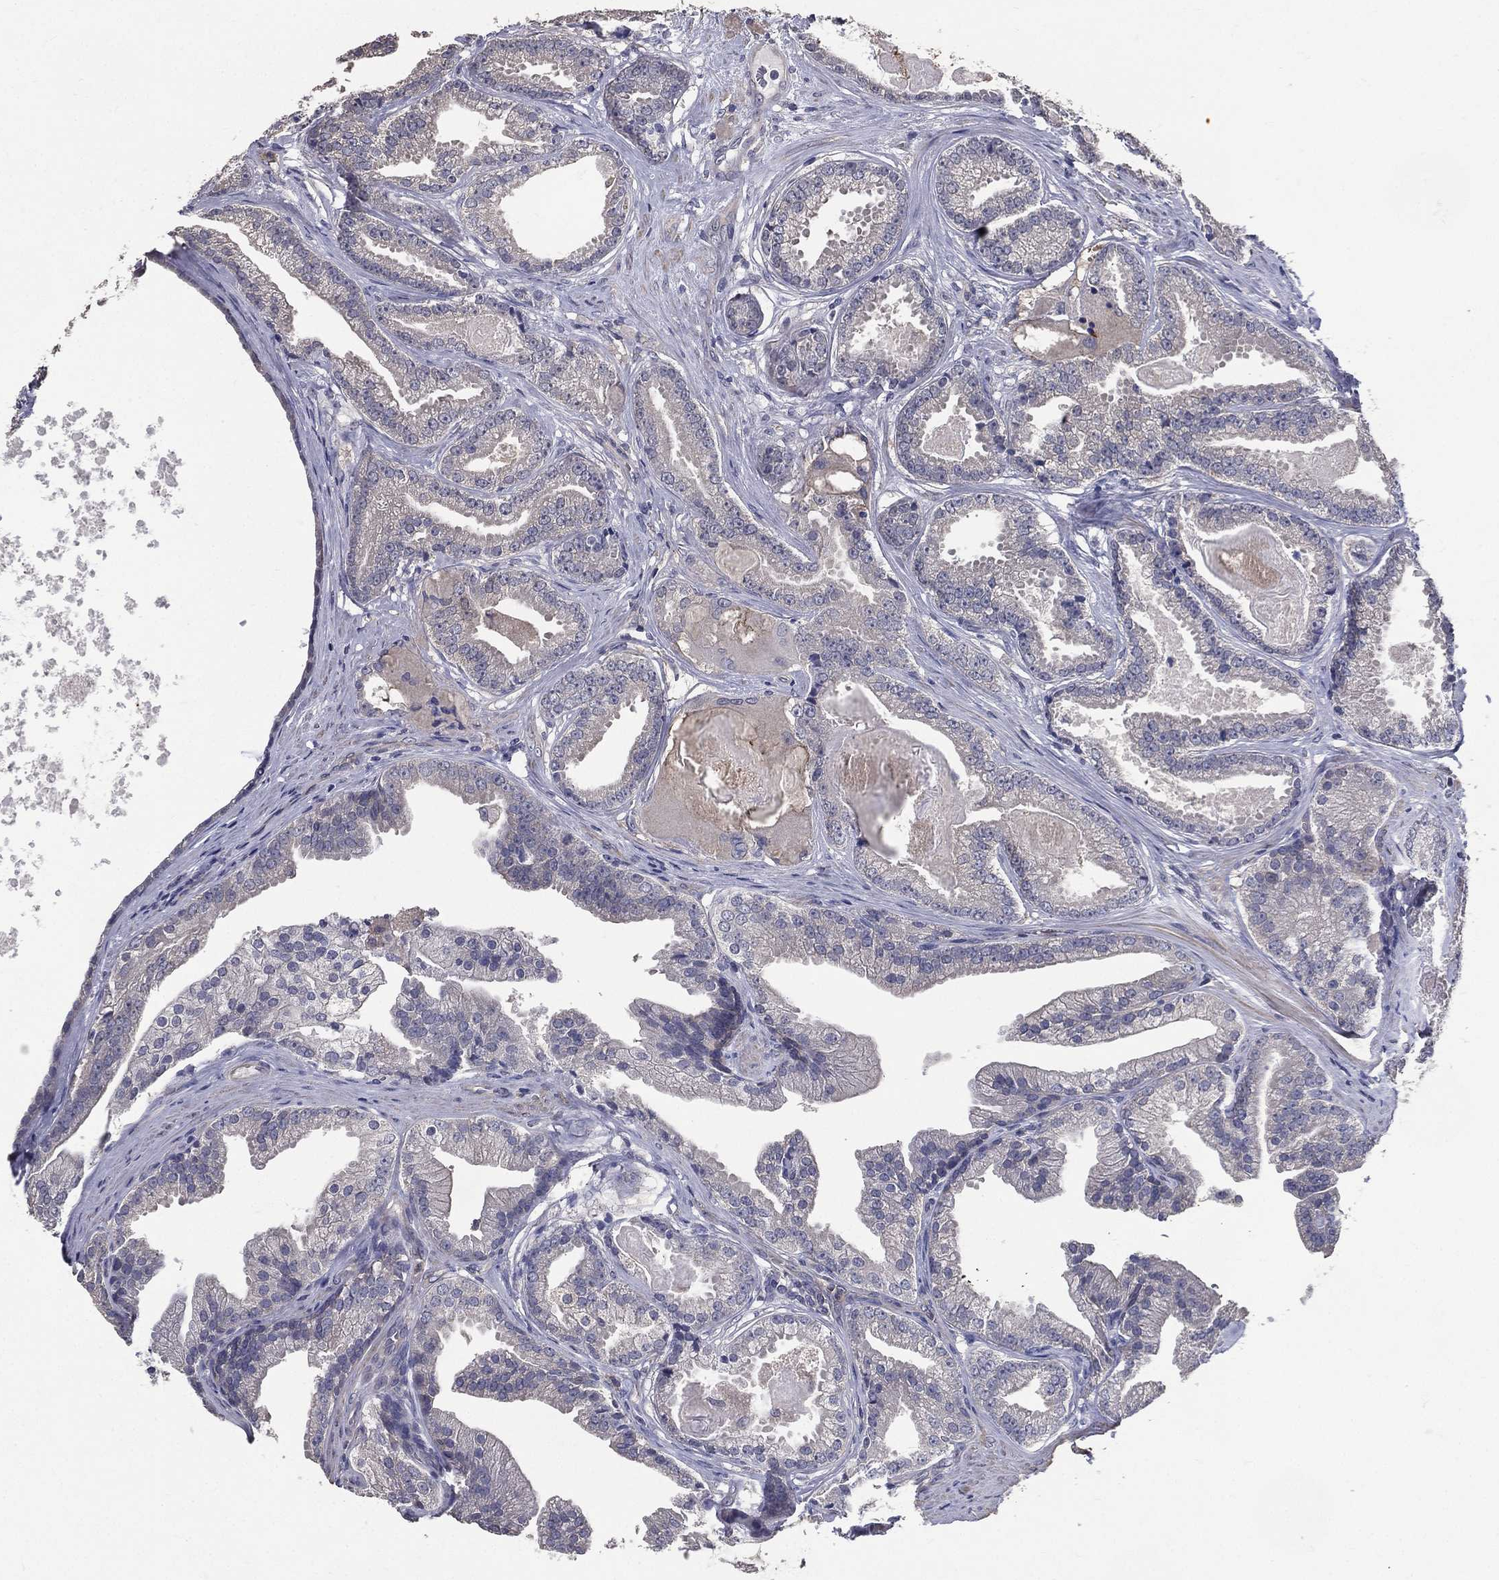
{"staining": {"intensity": "negative", "quantity": "none", "location": "none"}, "tissue": "prostate cancer", "cell_type": "Tumor cells", "image_type": "cancer", "snomed": [{"axis": "morphology", "description": "Adenocarcinoma, NOS"}, {"axis": "morphology", "description": "Adenocarcinoma, High grade"}, {"axis": "topography", "description": "Prostate"}], "caption": "High magnification brightfield microscopy of prostate adenocarcinoma stained with DAB (3,3'-diaminobenzidine) (brown) and counterstained with hematoxylin (blue): tumor cells show no significant positivity. (DAB (3,3'-diaminobenzidine) IHC with hematoxylin counter stain).", "gene": "SERPINB2", "patient": {"sex": "male", "age": 64}}